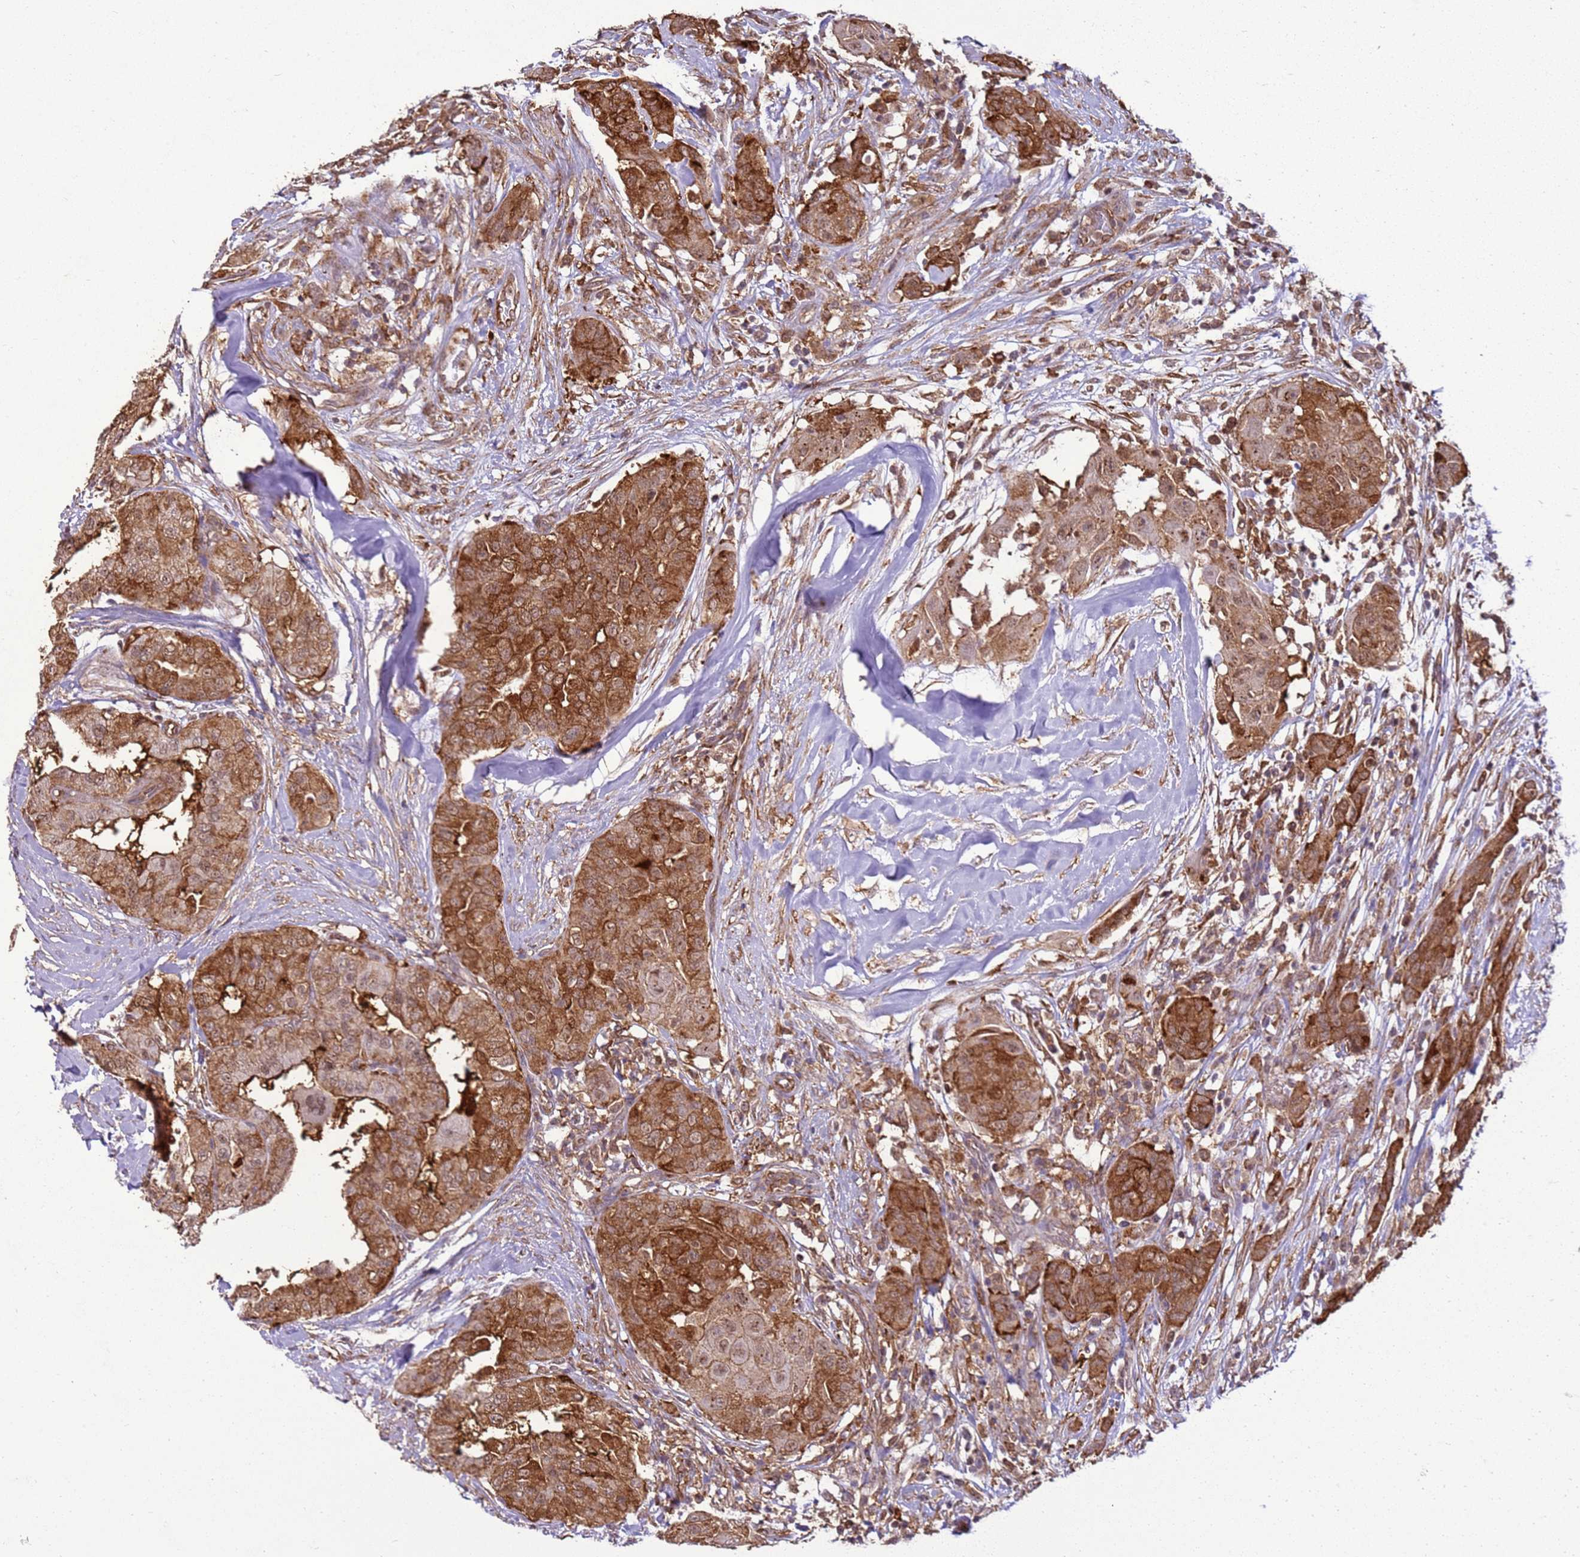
{"staining": {"intensity": "strong", "quantity": ">75%", "location": "cytoplasmic/membranous"}, "tissue": "thyroid cancer", "cell_type": "Tumor cells", "image_type": "cancer", "snomed": [{"axis": "morphology", "description": "Papillary adenocarcinoma, NOS"}, {"axis": "topography", "description": "Thyroid gland"}], "caption": "A high-resolution histopathology image shows immunohistochemistry (IHC) staining of thyroid papillary adenocarcinoma, which reveals strong cytoplasmic/membranous positivity in about >75% of tumor cells.", "gene": "GABRE", "patient": {"sex": "female", "age": 59}}